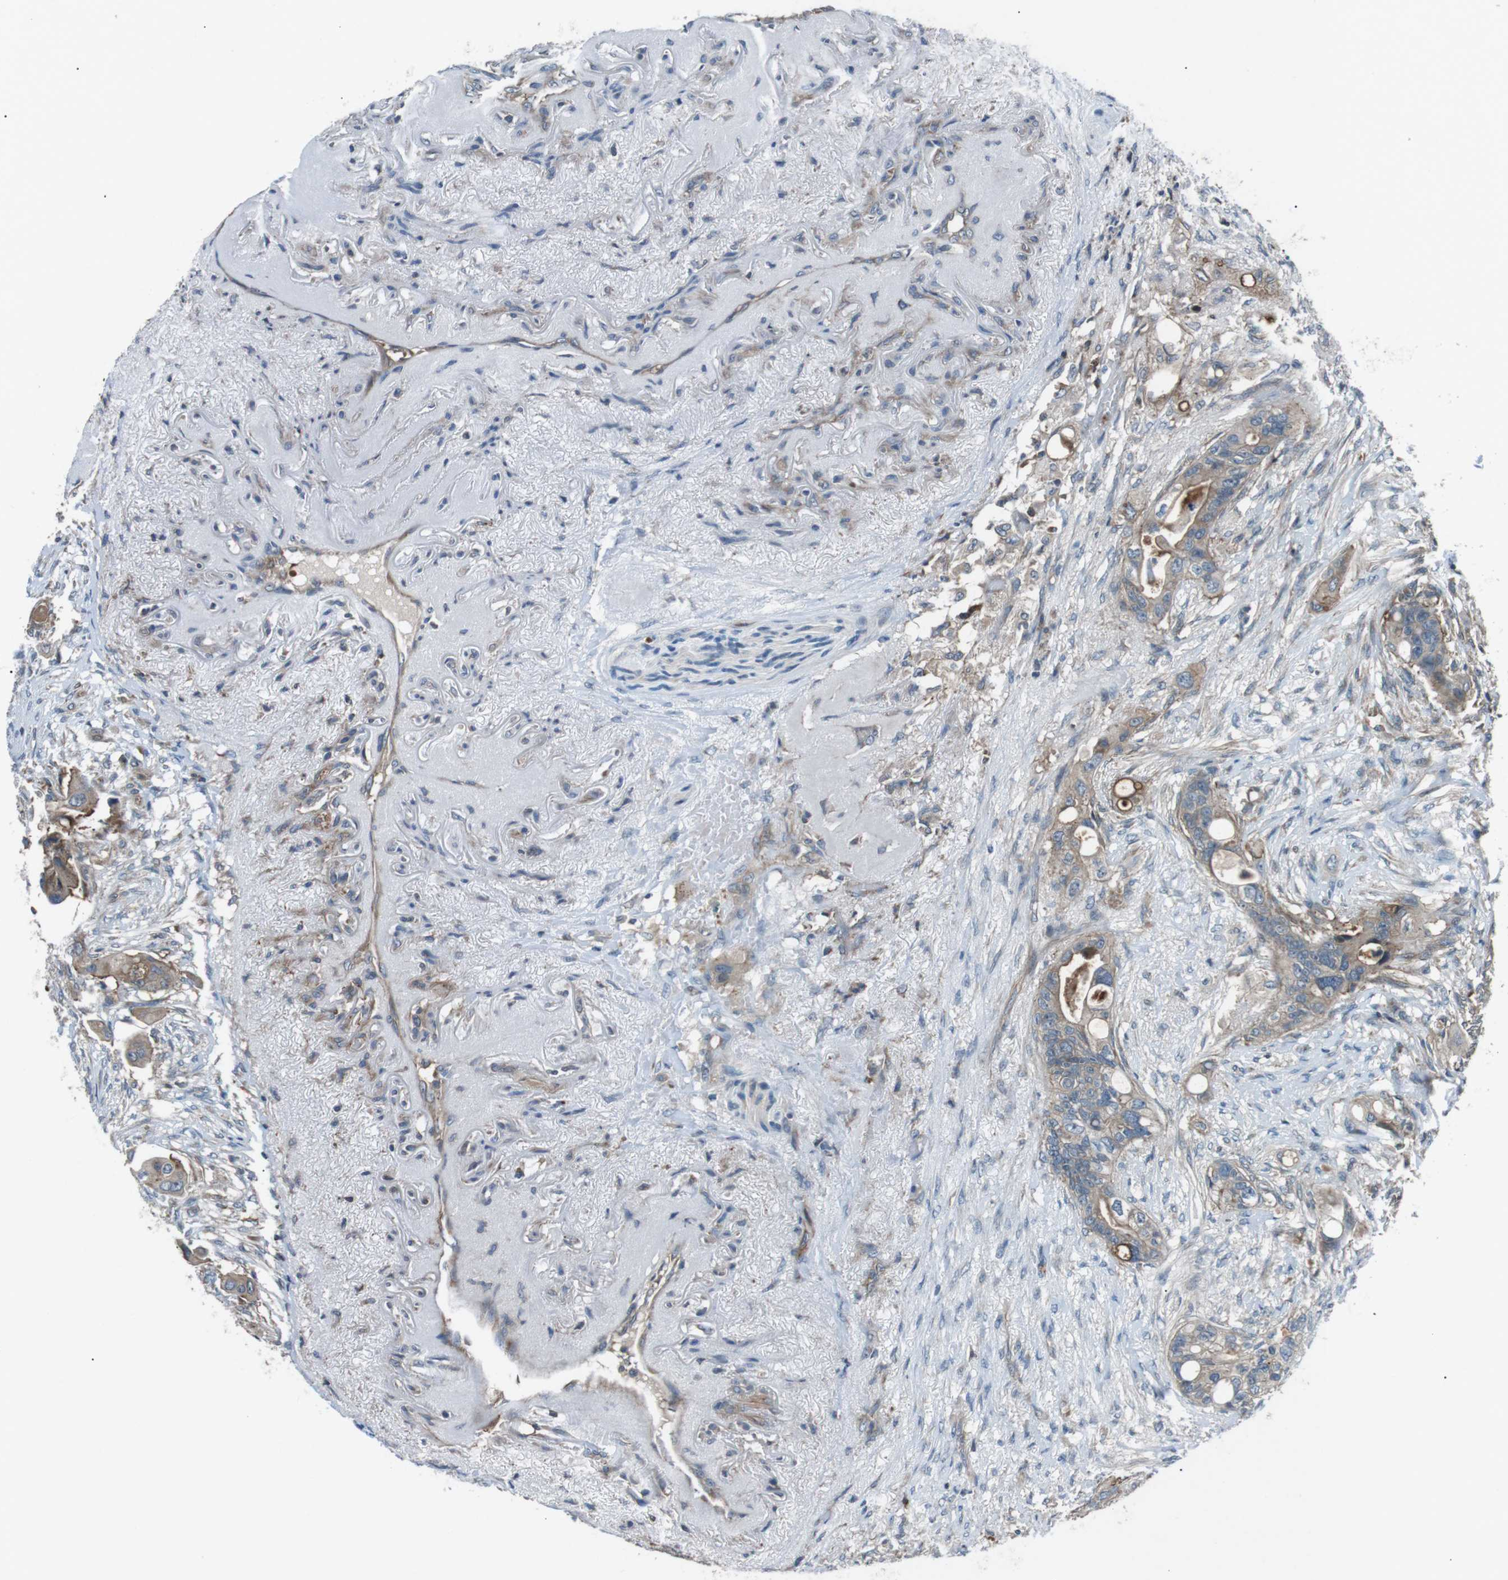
{"staining": {"intensity": "weak", "quantity": "<25%", "location": "cytoplasmic/membranous"}, "tissue": "colorectal cancer", "cell_type": "Tumor cells", "image_type": "cancer", "snomed": [{"axis": "morphology", "description": "Adenocarcinoma, NOS"}, {"axis": "topography", "description": "Colon"}], "caption": "High magnification brightfield microscopy of colorectal cancer stained with DAB (3,3'-diaminobenzidine) (brown) and counterstained with hematoxylin (blue): tumor cells show no significant staining.", "gene": "GPR161", "patient": {"sex": "female", "age": 57}}